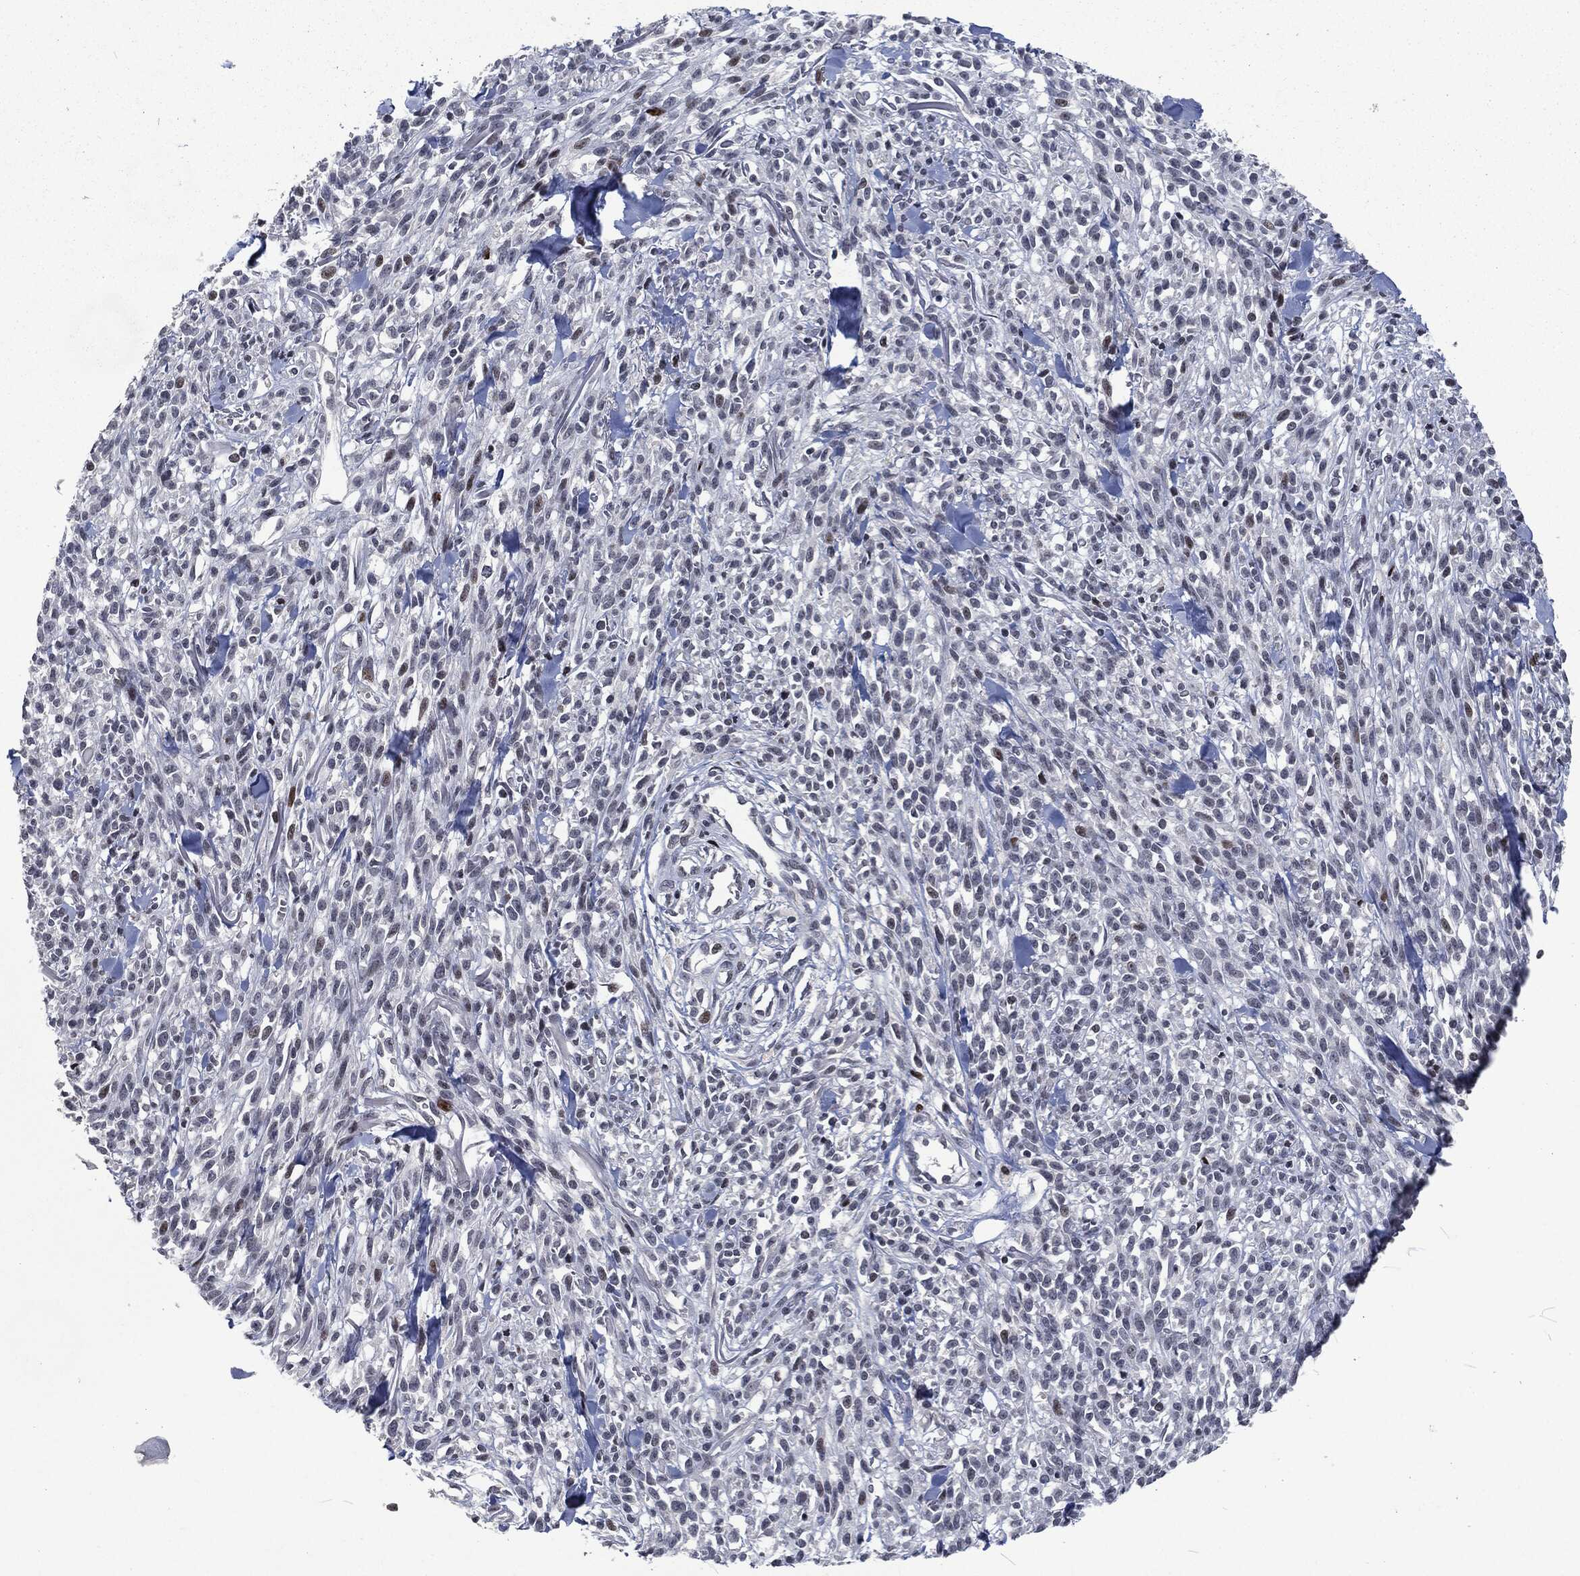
{"staining": {"intensity": "negative", "quantity": "none", "location": "none"}, "tissue": "melanoma", "cell_type": "Tumor cells", "image_type": "cancer", "snomed": [{"axis": "morphology", "description": "Malignant melanoma, NOS"}, {"axis": "topography", "description": "Skin"}, {"axis": "topography", "description": "Skin of trunk"}], "caption": "DAB immunohistochemical staining of malignant melanoma exhibits no significant positivity in tumor cells.", "gene": "EGFR", "patient": {"sex": "male", "age": 74}}